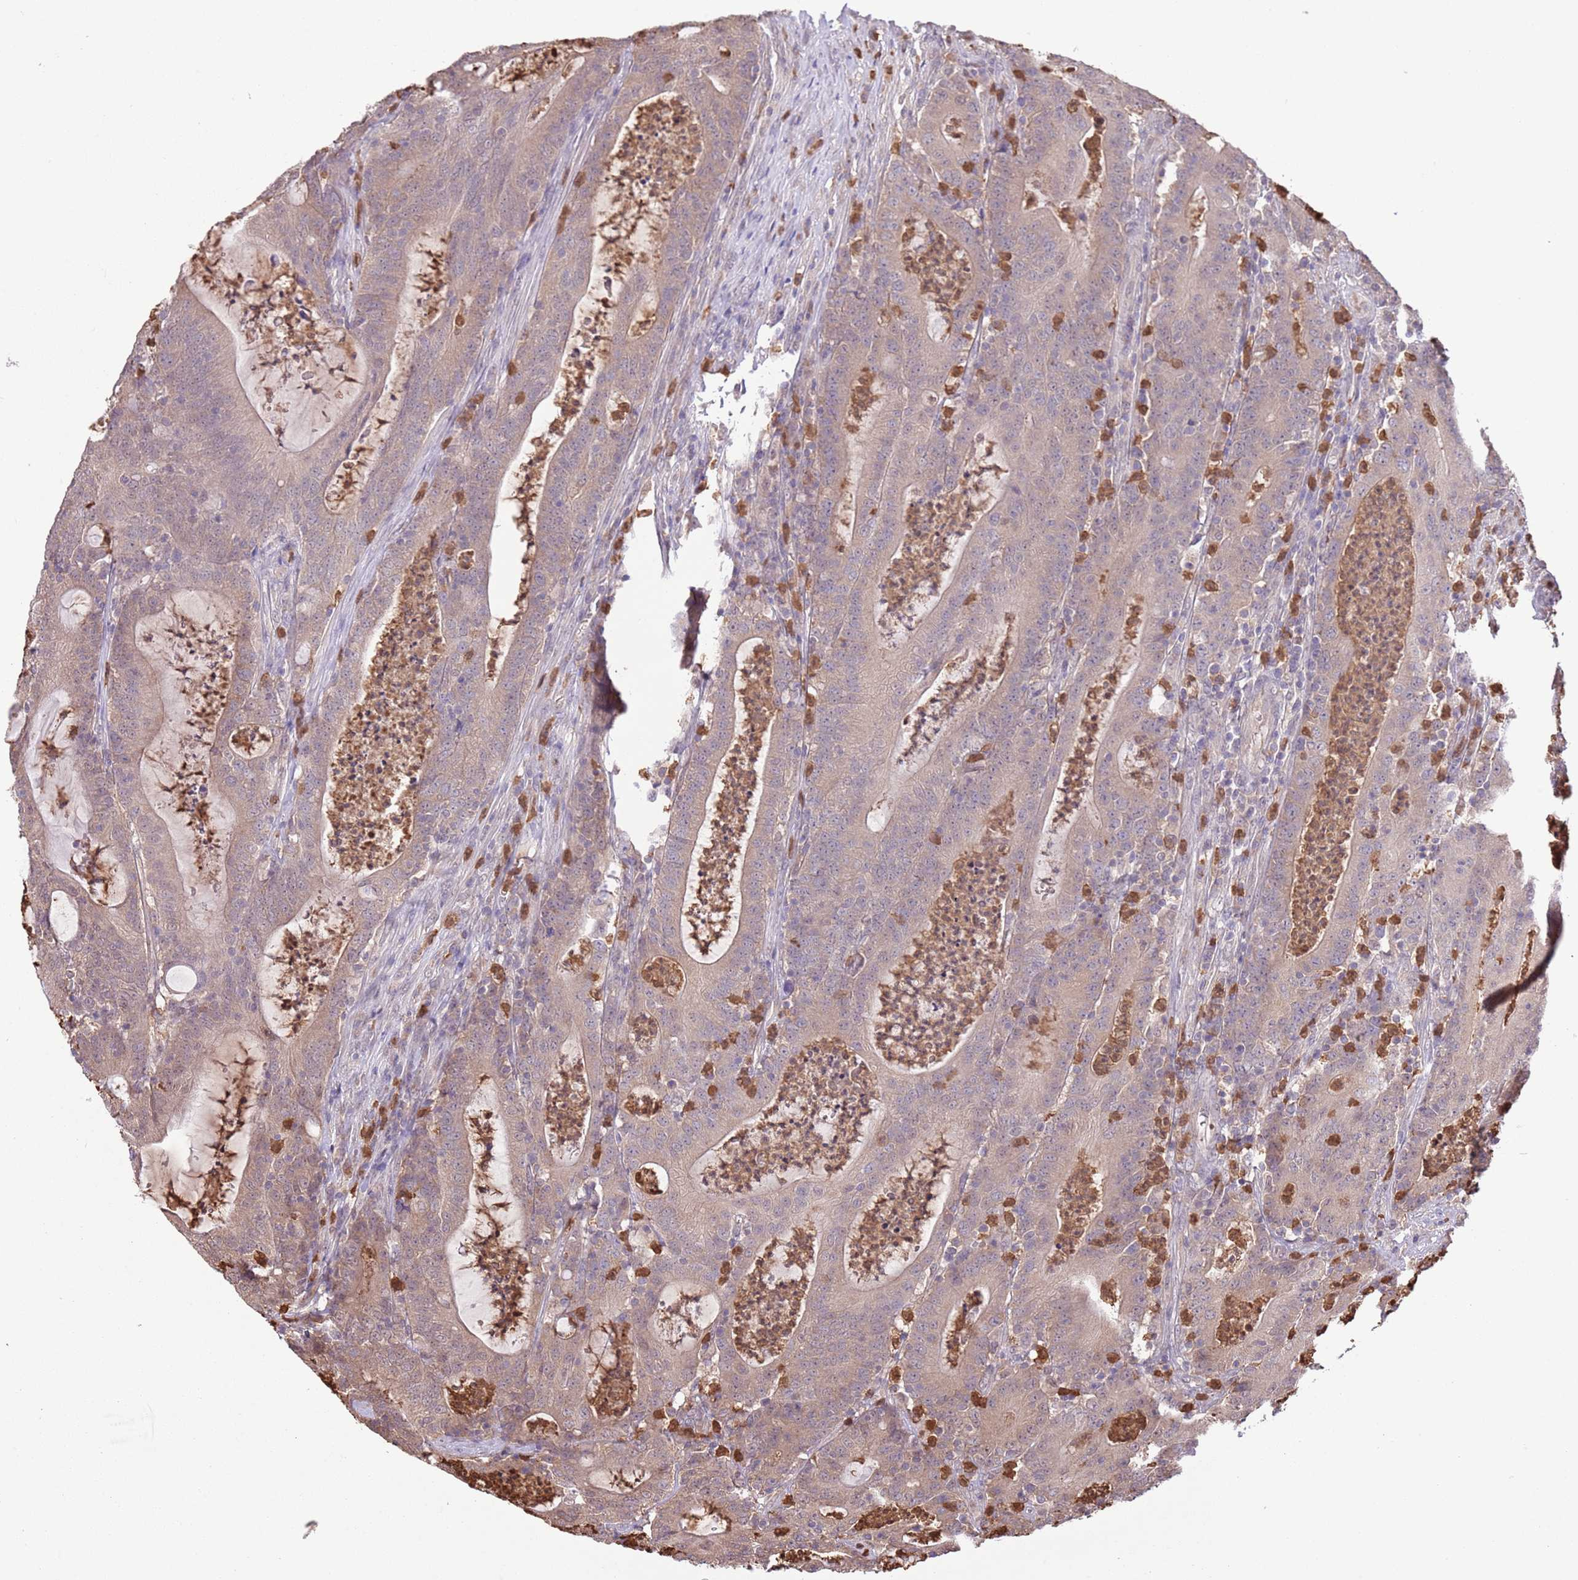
{"staining": {"intensity": "weak", "quantity": "<25%", "location": "cytoplasmic/membranous"}, "tissue": "colorectal cancer", "cell_type": "Tumor cells", "image_type": "cancer", "snomed": [{"axis": "morphology", "description": "Adenocarcinoma, NOS"}, {"axis": "topography", "description": "Colon"}], "caption": "Adenocarcinoma (colorectal) stained for a protein using immunohistochemistry (IHC) reveals no positivity tumor cells.", "gene": "AMIGO1", "patient": {"sex": "male", "age": 83}}